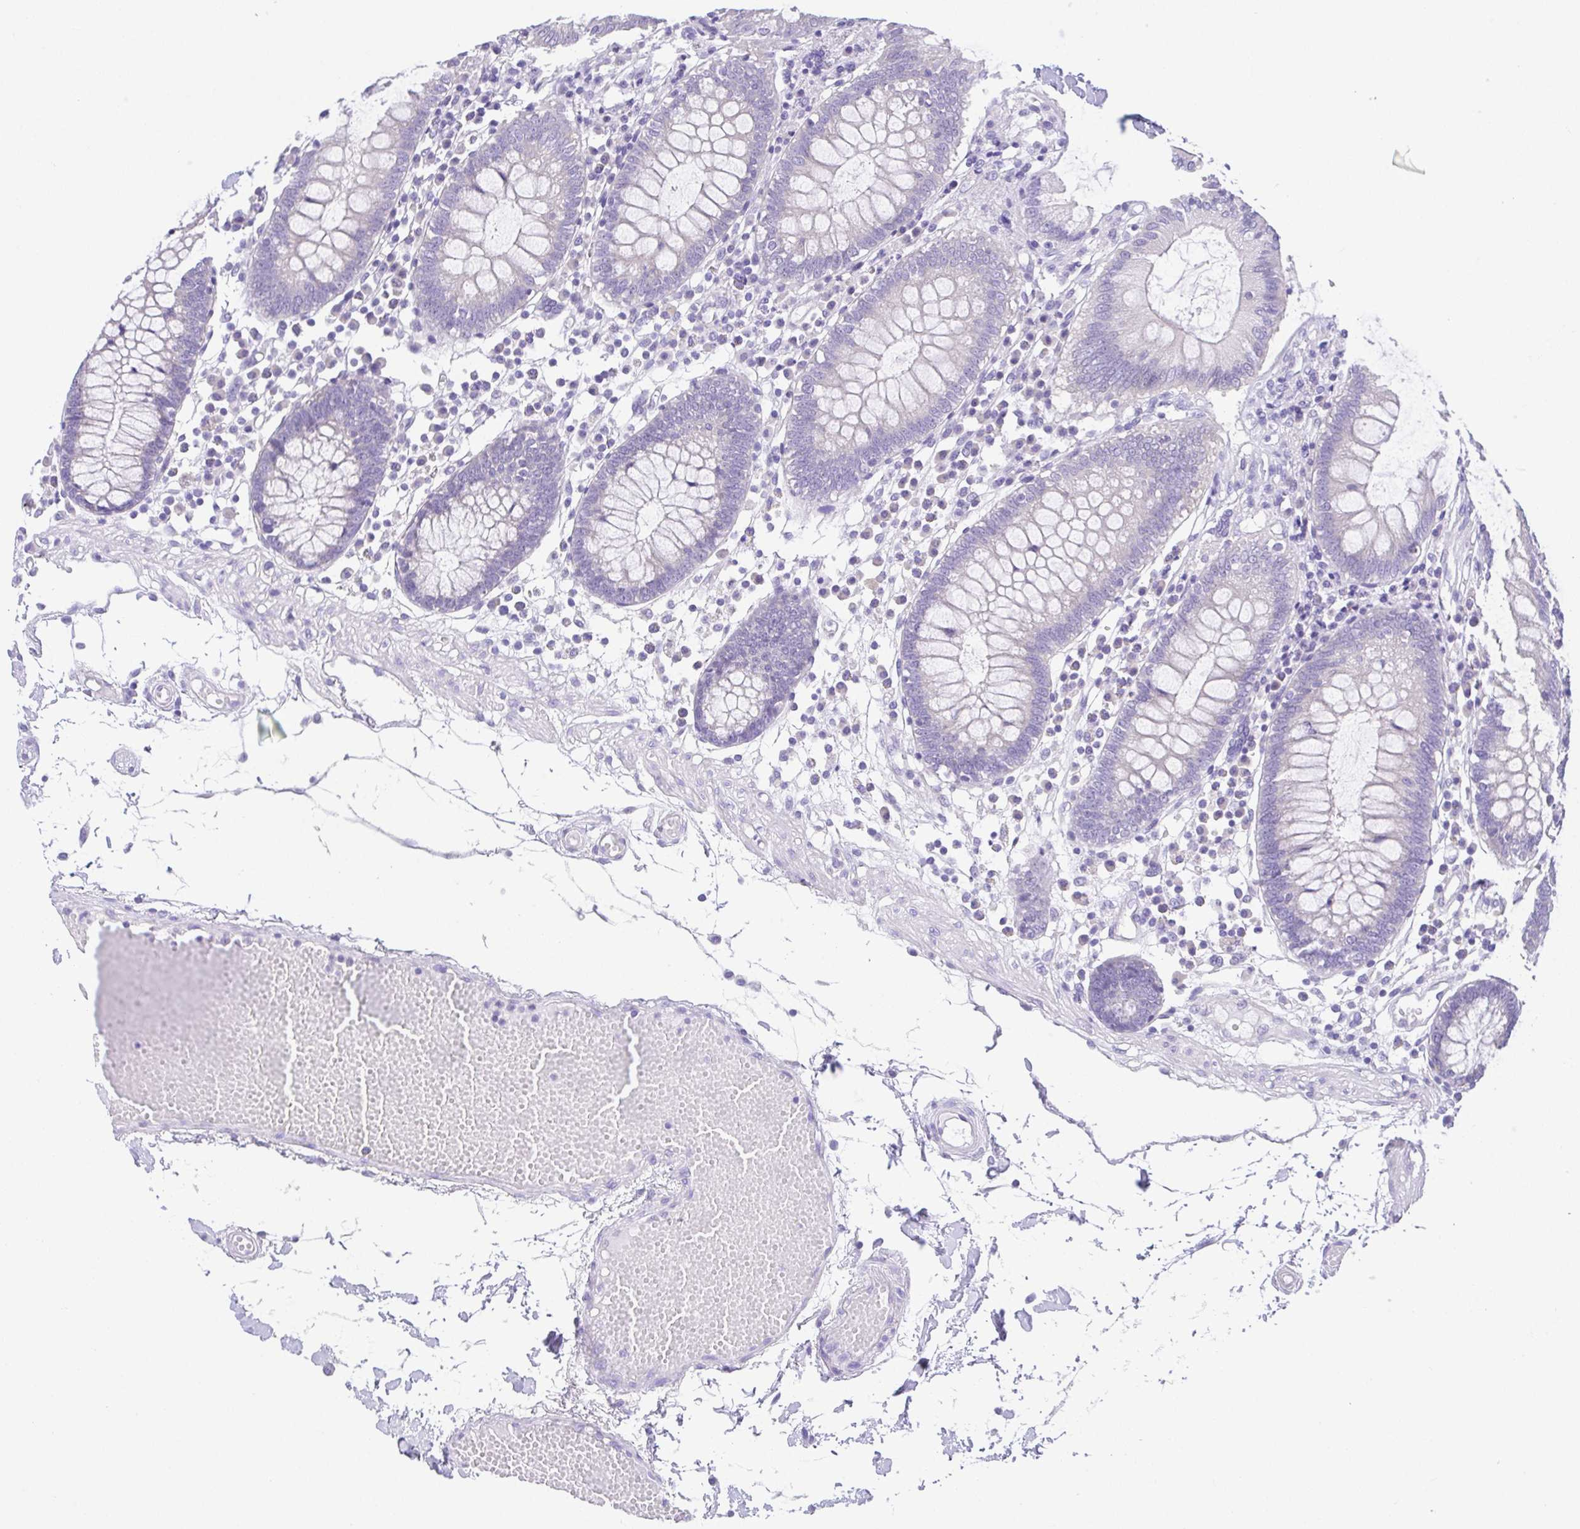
{"staining": {"intensity": "negative", "quantity": "none", "location": "none"}, "tissue": "colon", "cell_type": "Endothelial cells", "image_type": "normal", "snomed": [{"axis": "morphology", "description": "Normal tissue, NOS"}, {"axis": "morphology", "description": "Adenocarcinoma, NOS"}, {"axis": "topography", "description": "Colon"}], "caption": "This is an immunohistochemistry (IHC) histopathology image of benign colon. There is no staining in endothelial cells.", "gene": "LUZP4", "patient": {"sex": "male", "age": 83}}